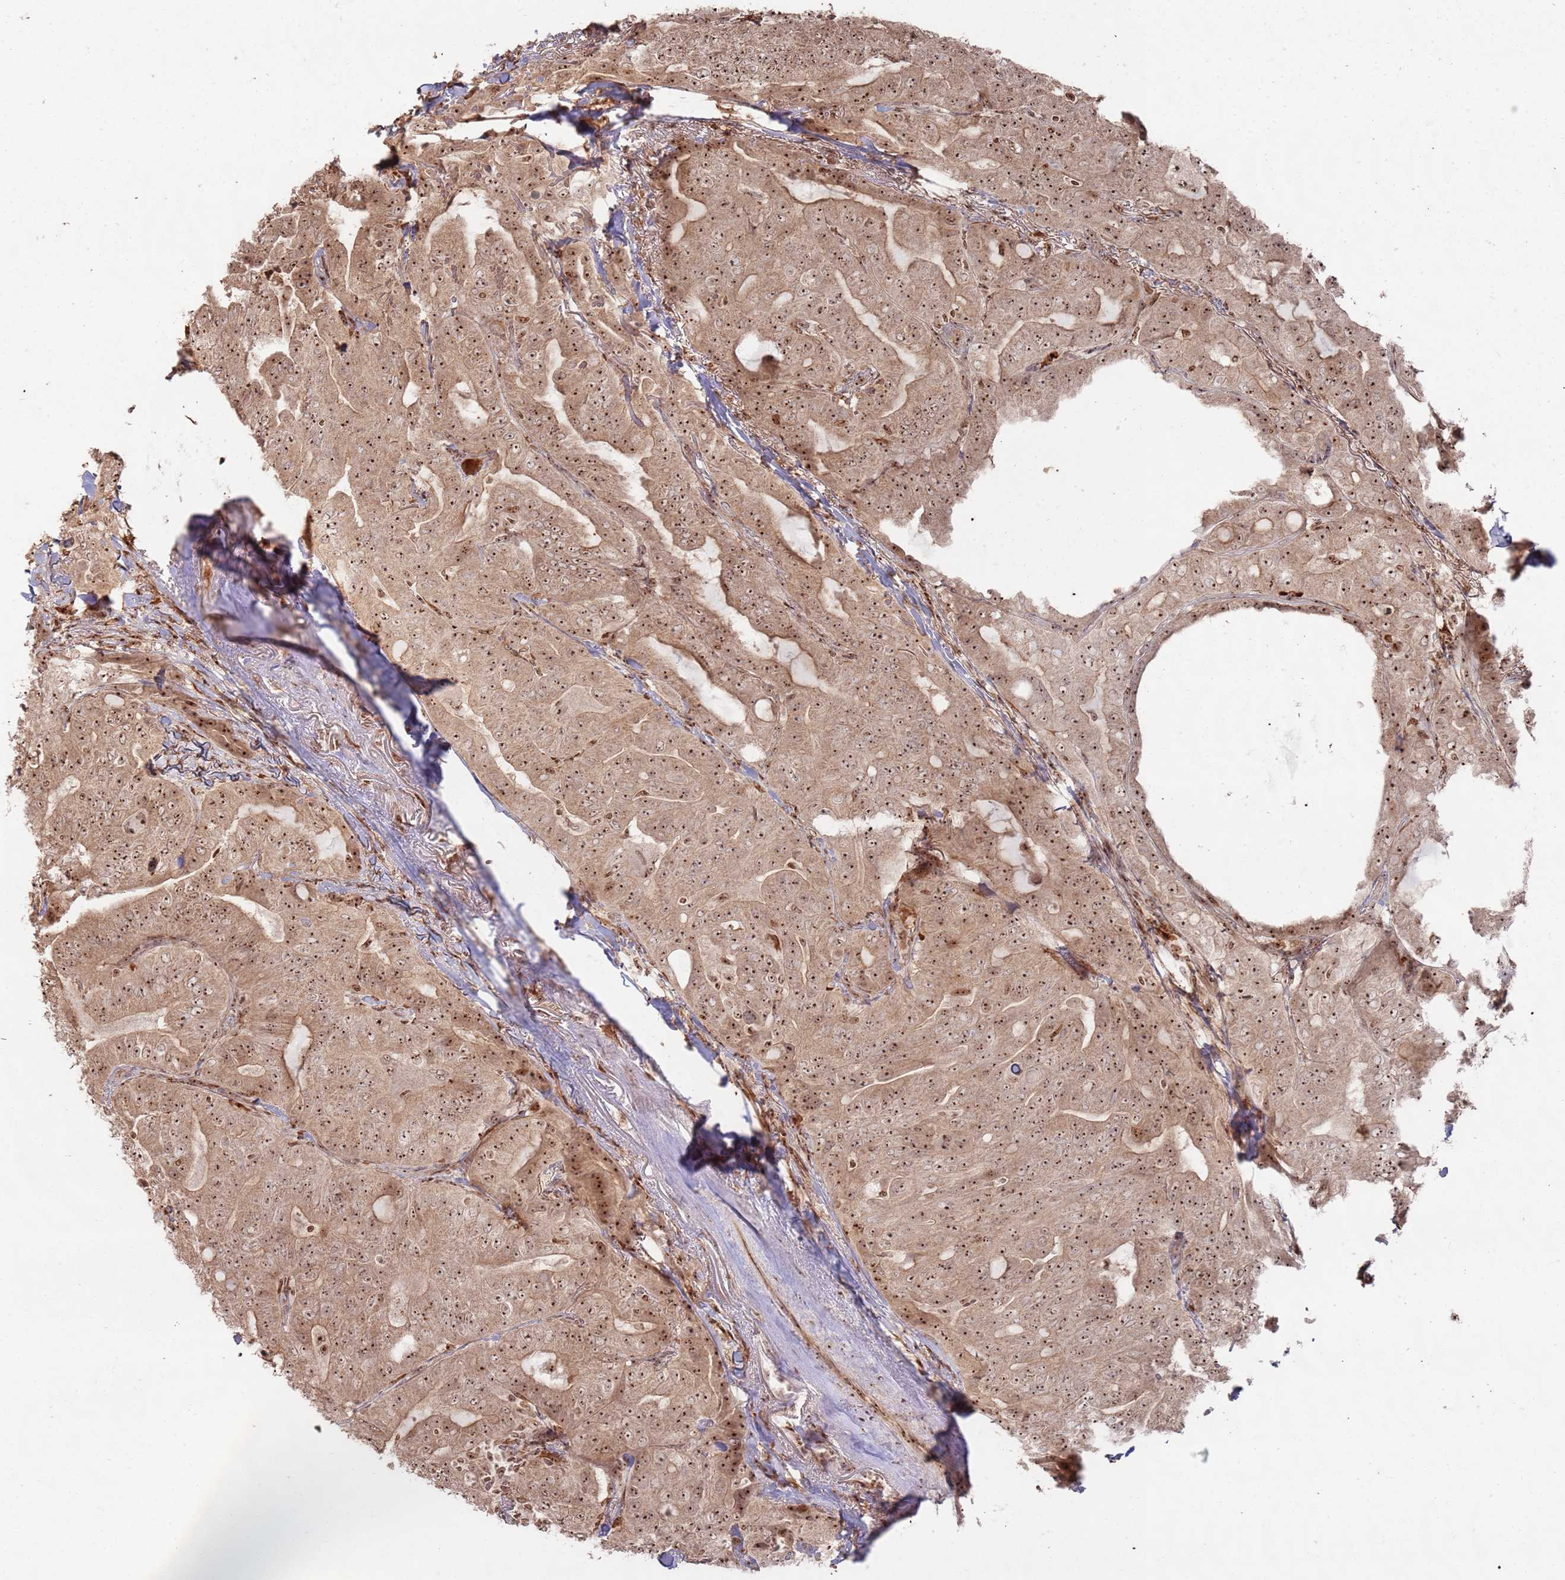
{"staining": {"intensity": "moderate", "quantity": ">75%", "location": "cytoplasmic/membranous,nuclear"}, "tissue": "thyroid cancer", "cell_type": "Tumor cells", "image_type": "cancer", "snomed": [{"axis": "morphology", "description": "Papillary adenocarcinoma, NOS"}, {"axis": "topography", "description": "Thyroid gland"}], "caption": "Protein analysis of thyroid cancer tissue shows moderate cytoplasmic/membranous and nuclear positivity in about >75% of tumor cells. Immunohistochemistry stains the protein in brown and the nuclei are stained blue.", "gene": "UTP11", "patient": {"sex": "female", "age": 68}}